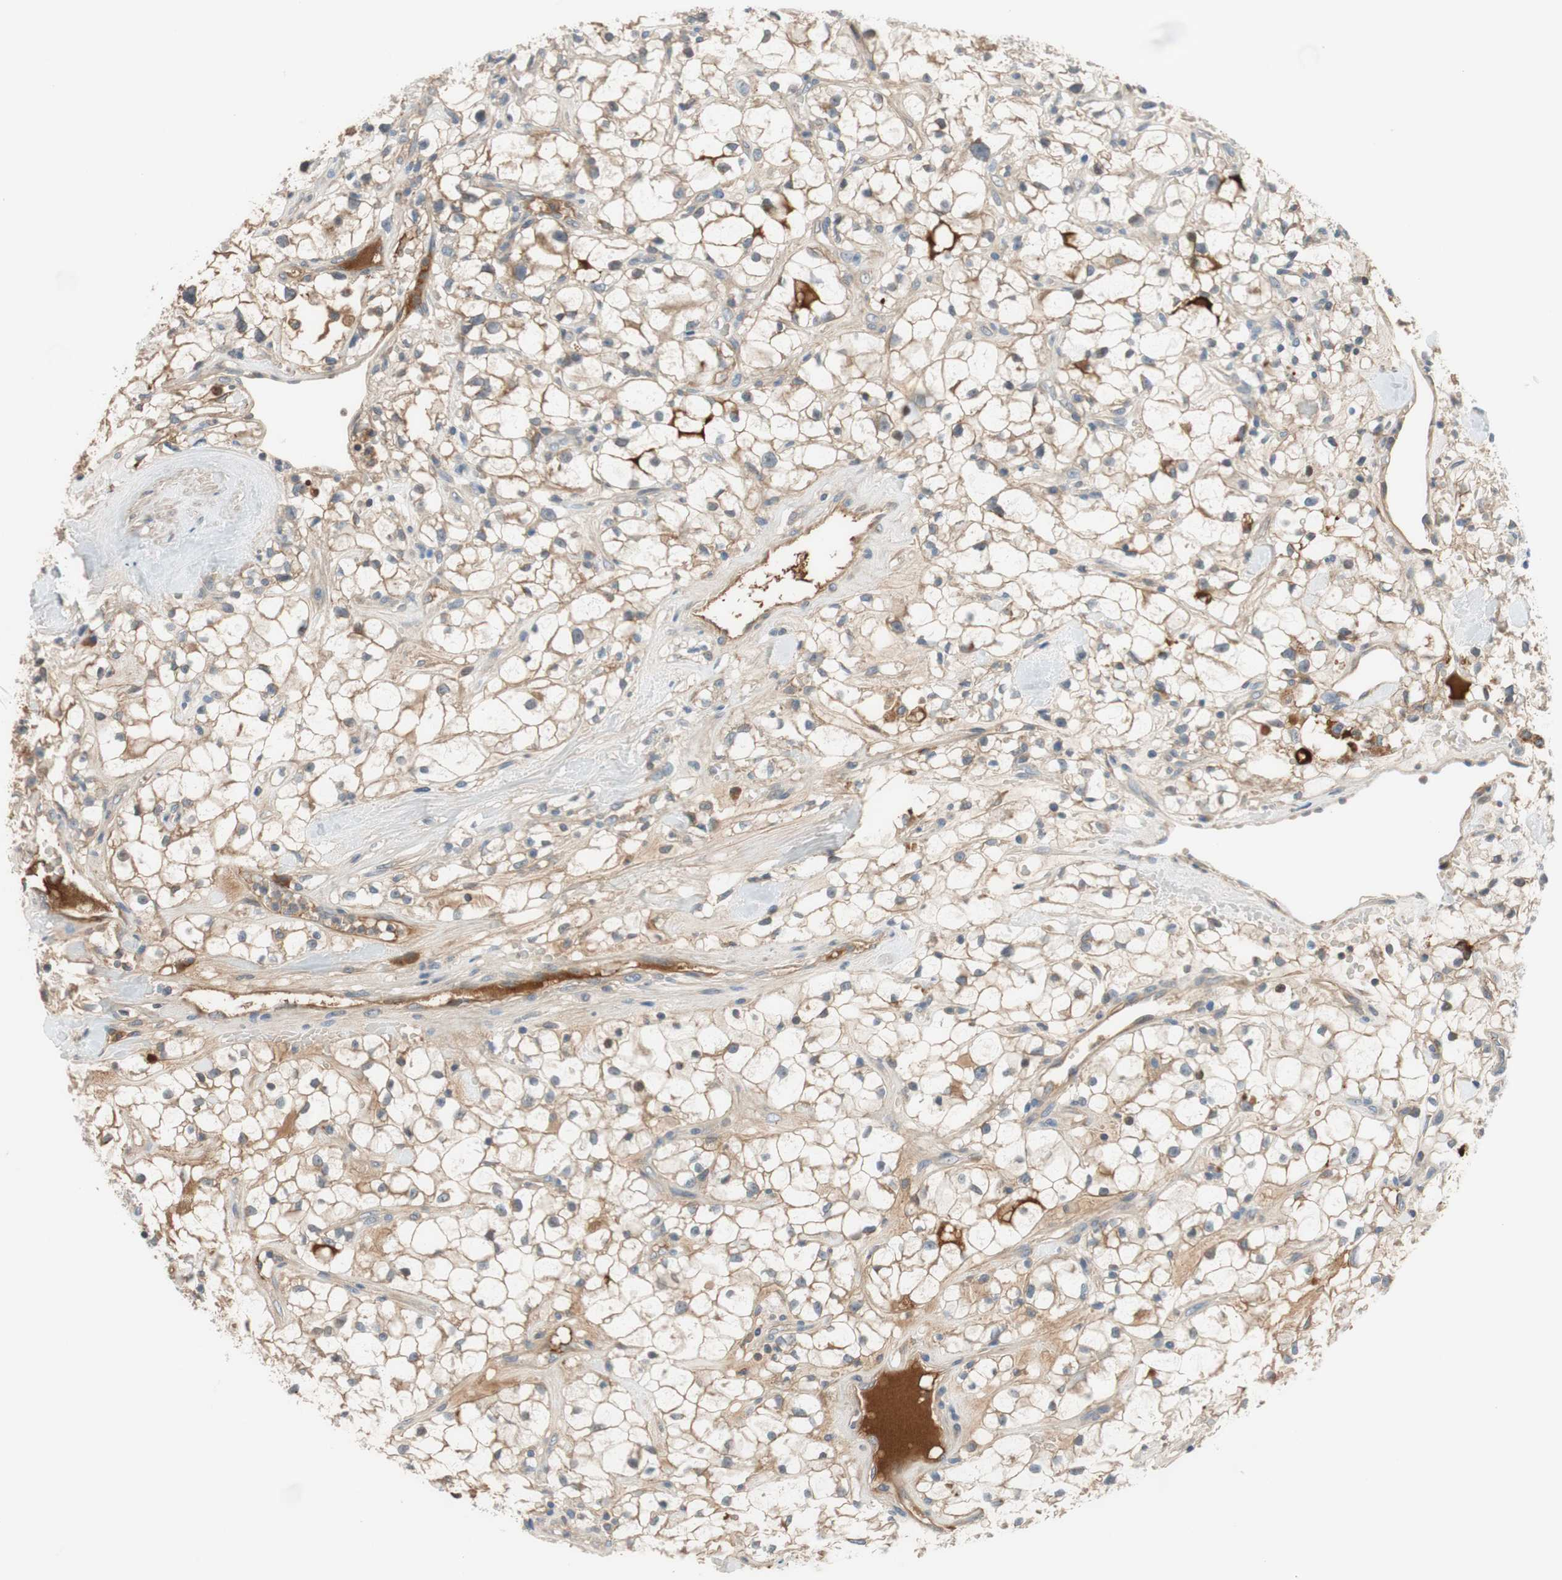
{"staining": {"intensity": "weak", "quantity": ">75%", "location": "cytoplasmic/membranous"}, "tissue": "renal cancer", "cell_type": "Tumor cells", "image_type": "cancer", "snomed": [{"axis": "morphology", "description": "Adenocarcinoma, NOS"}, {"axis": "topography", "description": "Kidney"}], "caption": "This is an image of immunohistochemistry staining of renal cancer, which shows weak positivity in the cytoplasmic/membranous of tumor cells.", "gene": "C4A", "patient": {"sex": "female", "age": 60}}